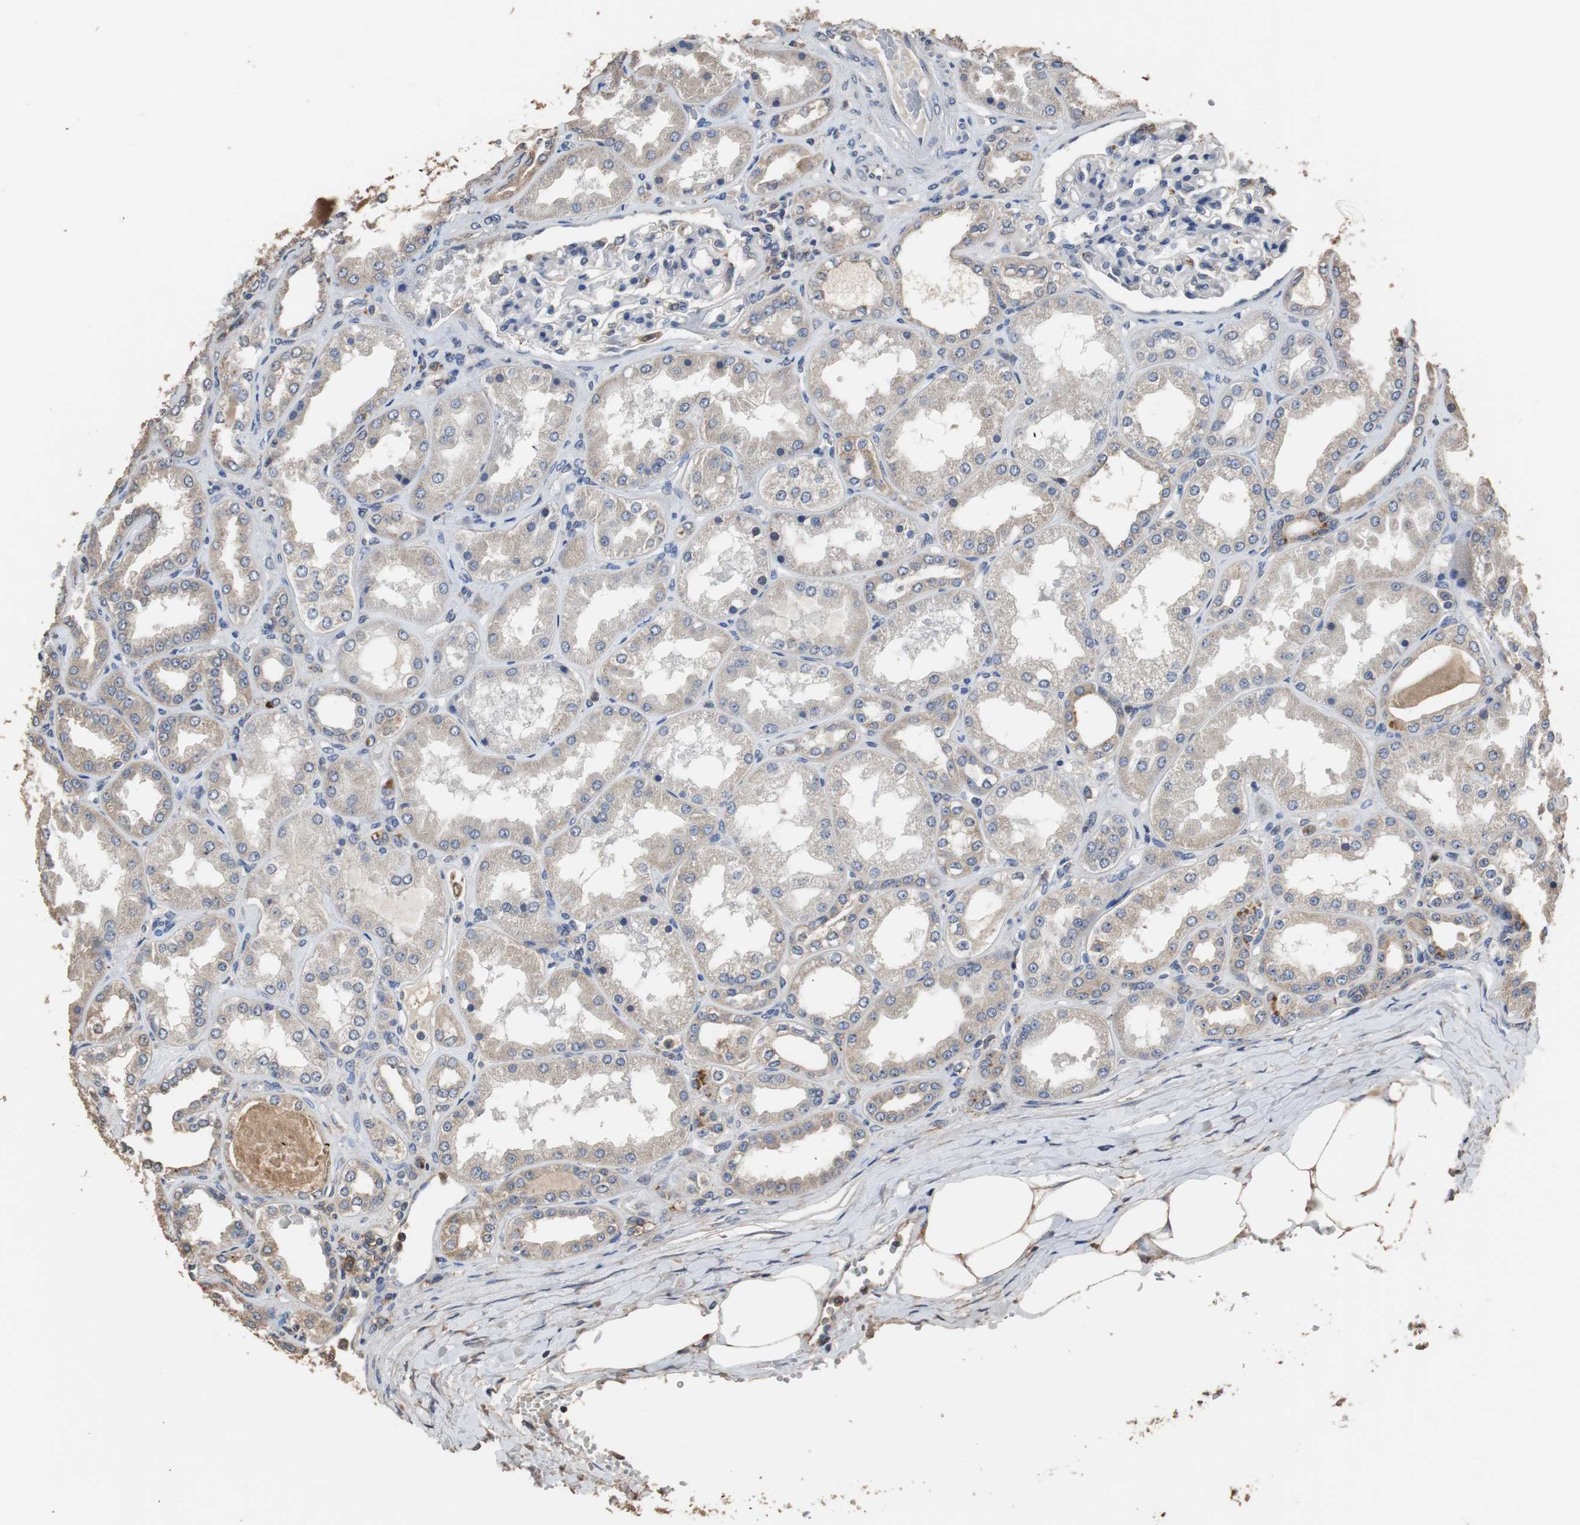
{"staining": {"intensity": "negative", "quantity": "none", "location": "none"}, "tissue": "kidney", "cell_type": "Cells in glomeruli", "image_type": "normal", "snomed": [{"axis": "morphology", "description": "Normal tissue, NOS"}, {"axis": "topography", "description": "Kidney"}], "caption": "This is an IHC image of benign kidney. There is no positivity in cells in glomeruli.", "gene": "SCIMP", "patient": {"sex": "female", "age": 56}}